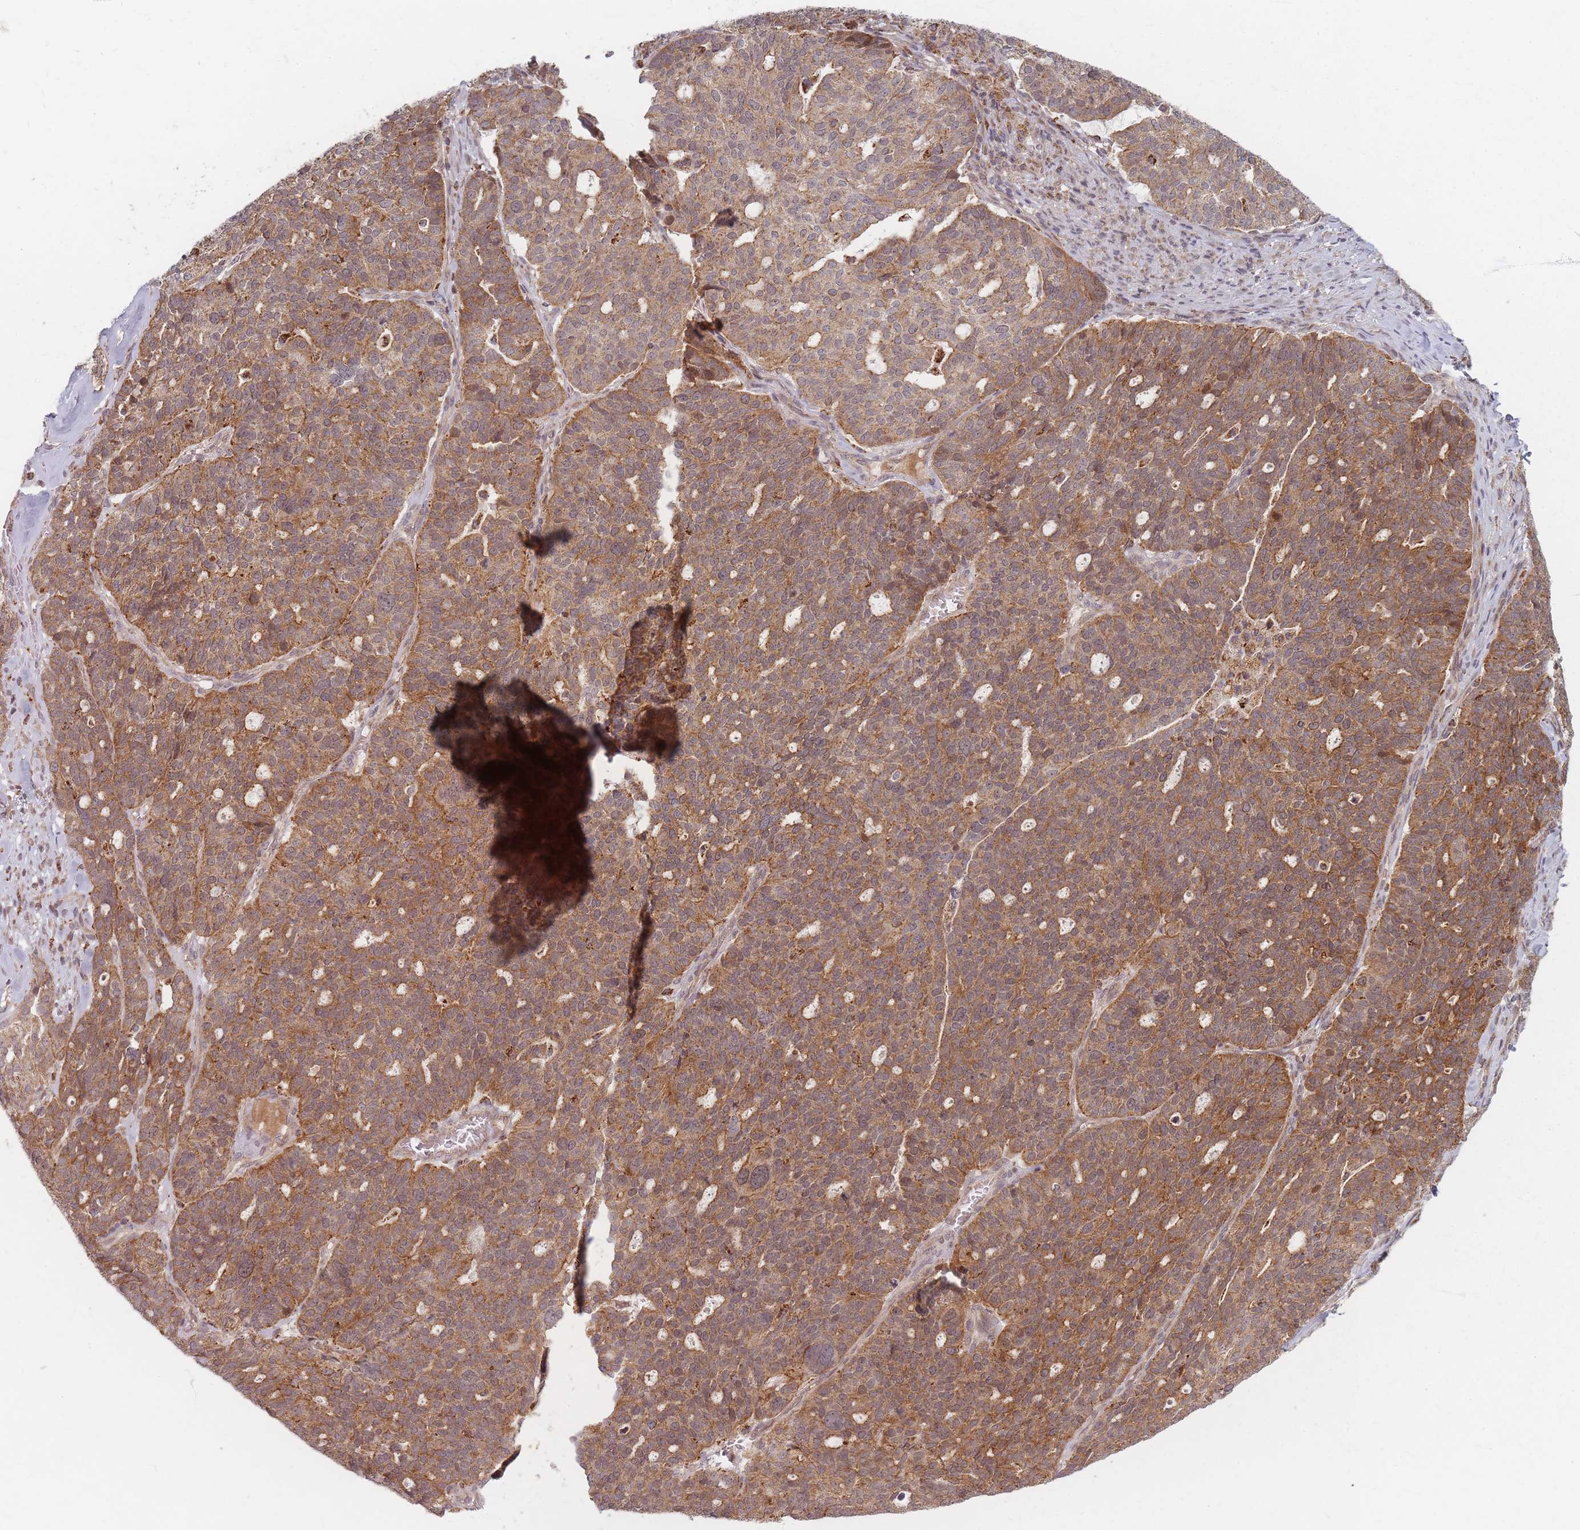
{"staining": {"intensity": "moderate", "quantity": ">75%", "location": "cytoplasmic/membranous"}, "tissue": "ovarian cancer", "cell_type": "Tumor cells", "image_type": "cancer", "snomed": [{"axis": "morphology", "description": "Cystadenocarcinoma, serous, NOS"}, {"axis": "topography", "description": "Ovary"}], "caption": "A medium amount of moderate cytoplasmic/membranous staining is identified in about >75% of tumor cells in ovarian cancer tissue. The staining is performed using DAB brown chromogen to label protein expression. The nuclei are counter-stained blue using hematoxylin.", "gene": "RADX", "patient": {"sex": "female", "age": 59}}